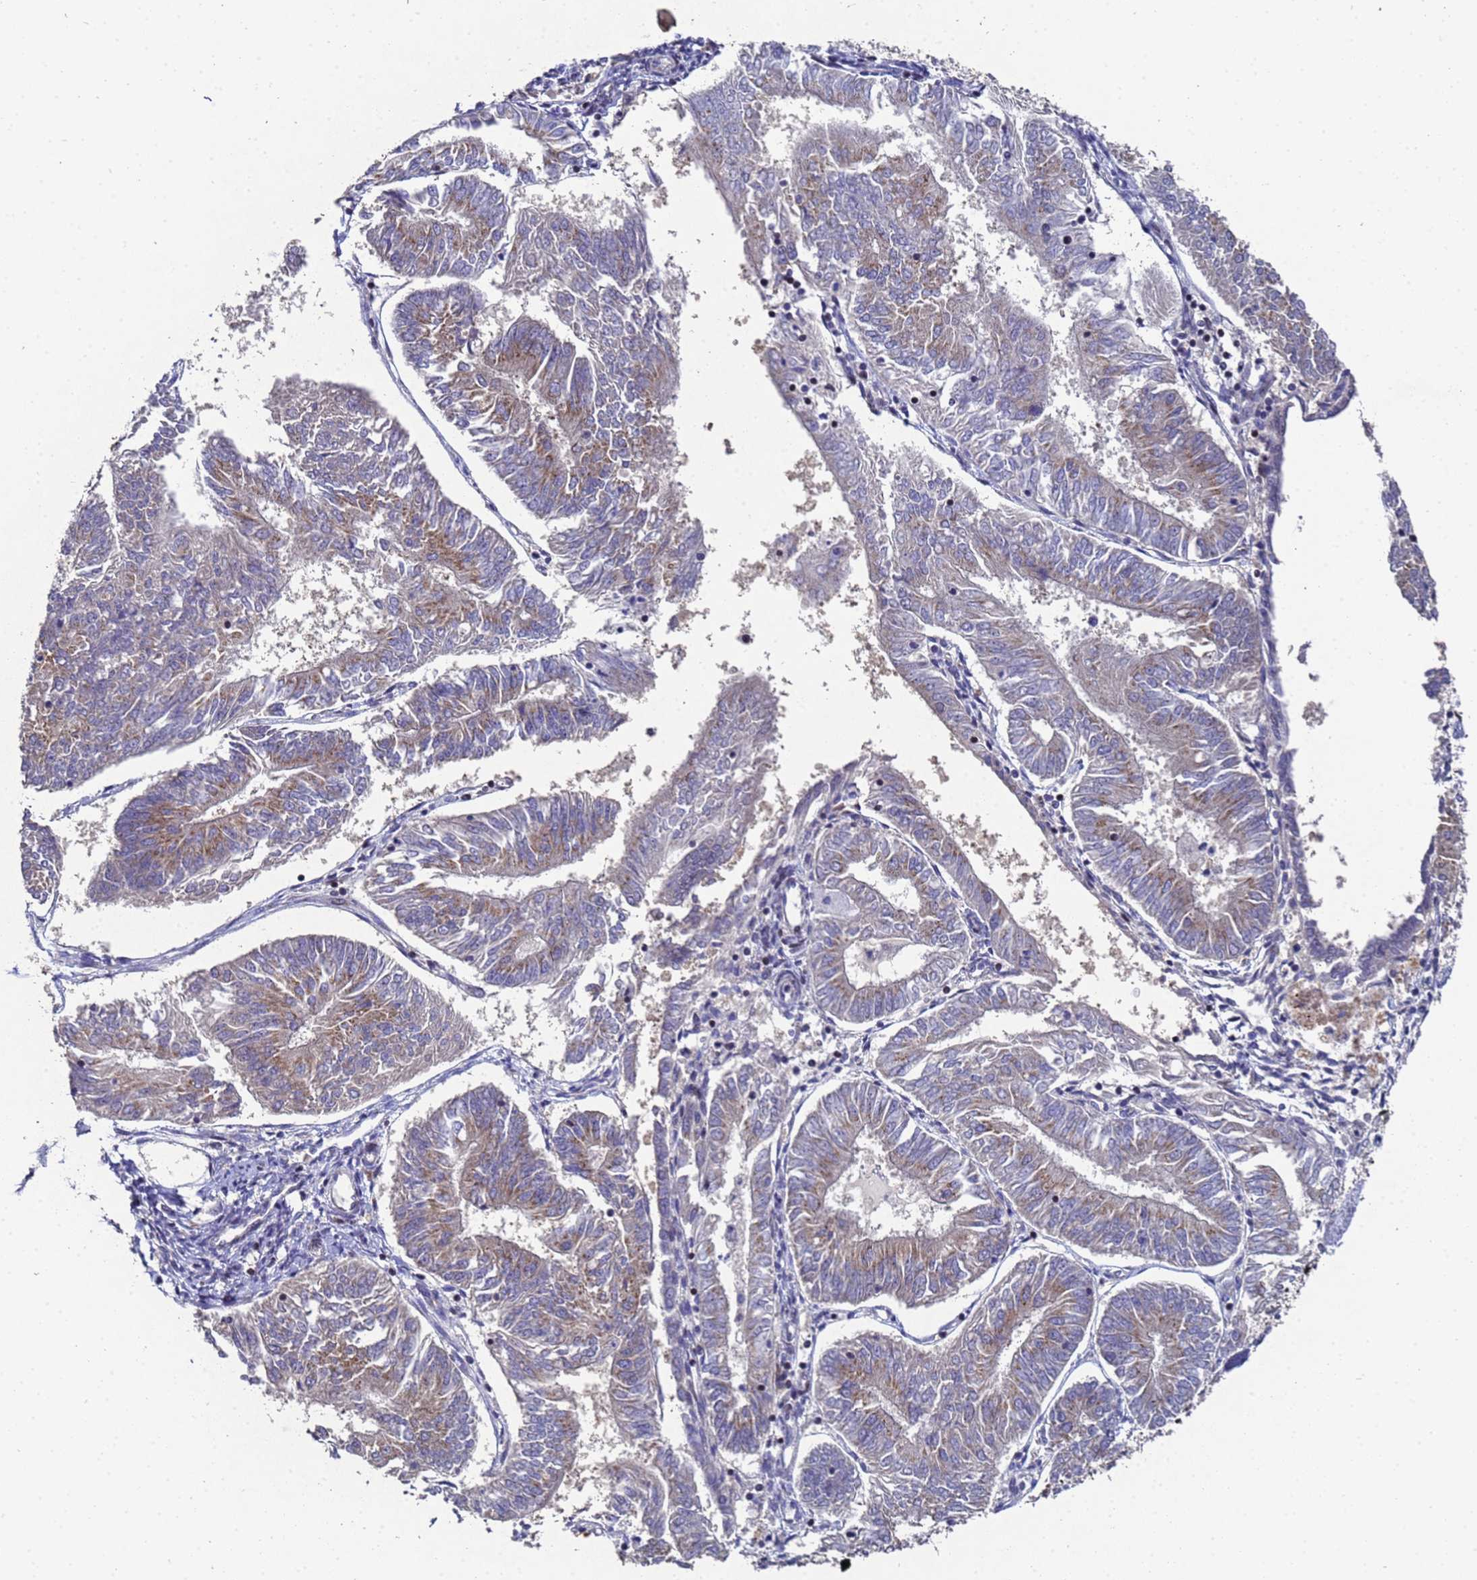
{"staining": {"intensity": "moderate", "quantity": "<25%", "location": "cytoplasmic/membranous"}, "tissue": "endometrial cancer", "cell_type": "Tumor cells", "image_type": "cancer", "snomed": [{"axis": "morphology", "description": "Adenocarcinoma, NOS"}, {"axis": "topography", "description": "Endometrium"}], "caption": "Endometrial cancer stained with a protein marker shows moderate staining in tumor cells.", "gene": "NSUN6", "patient": {"sex": "female", "age": 58}}